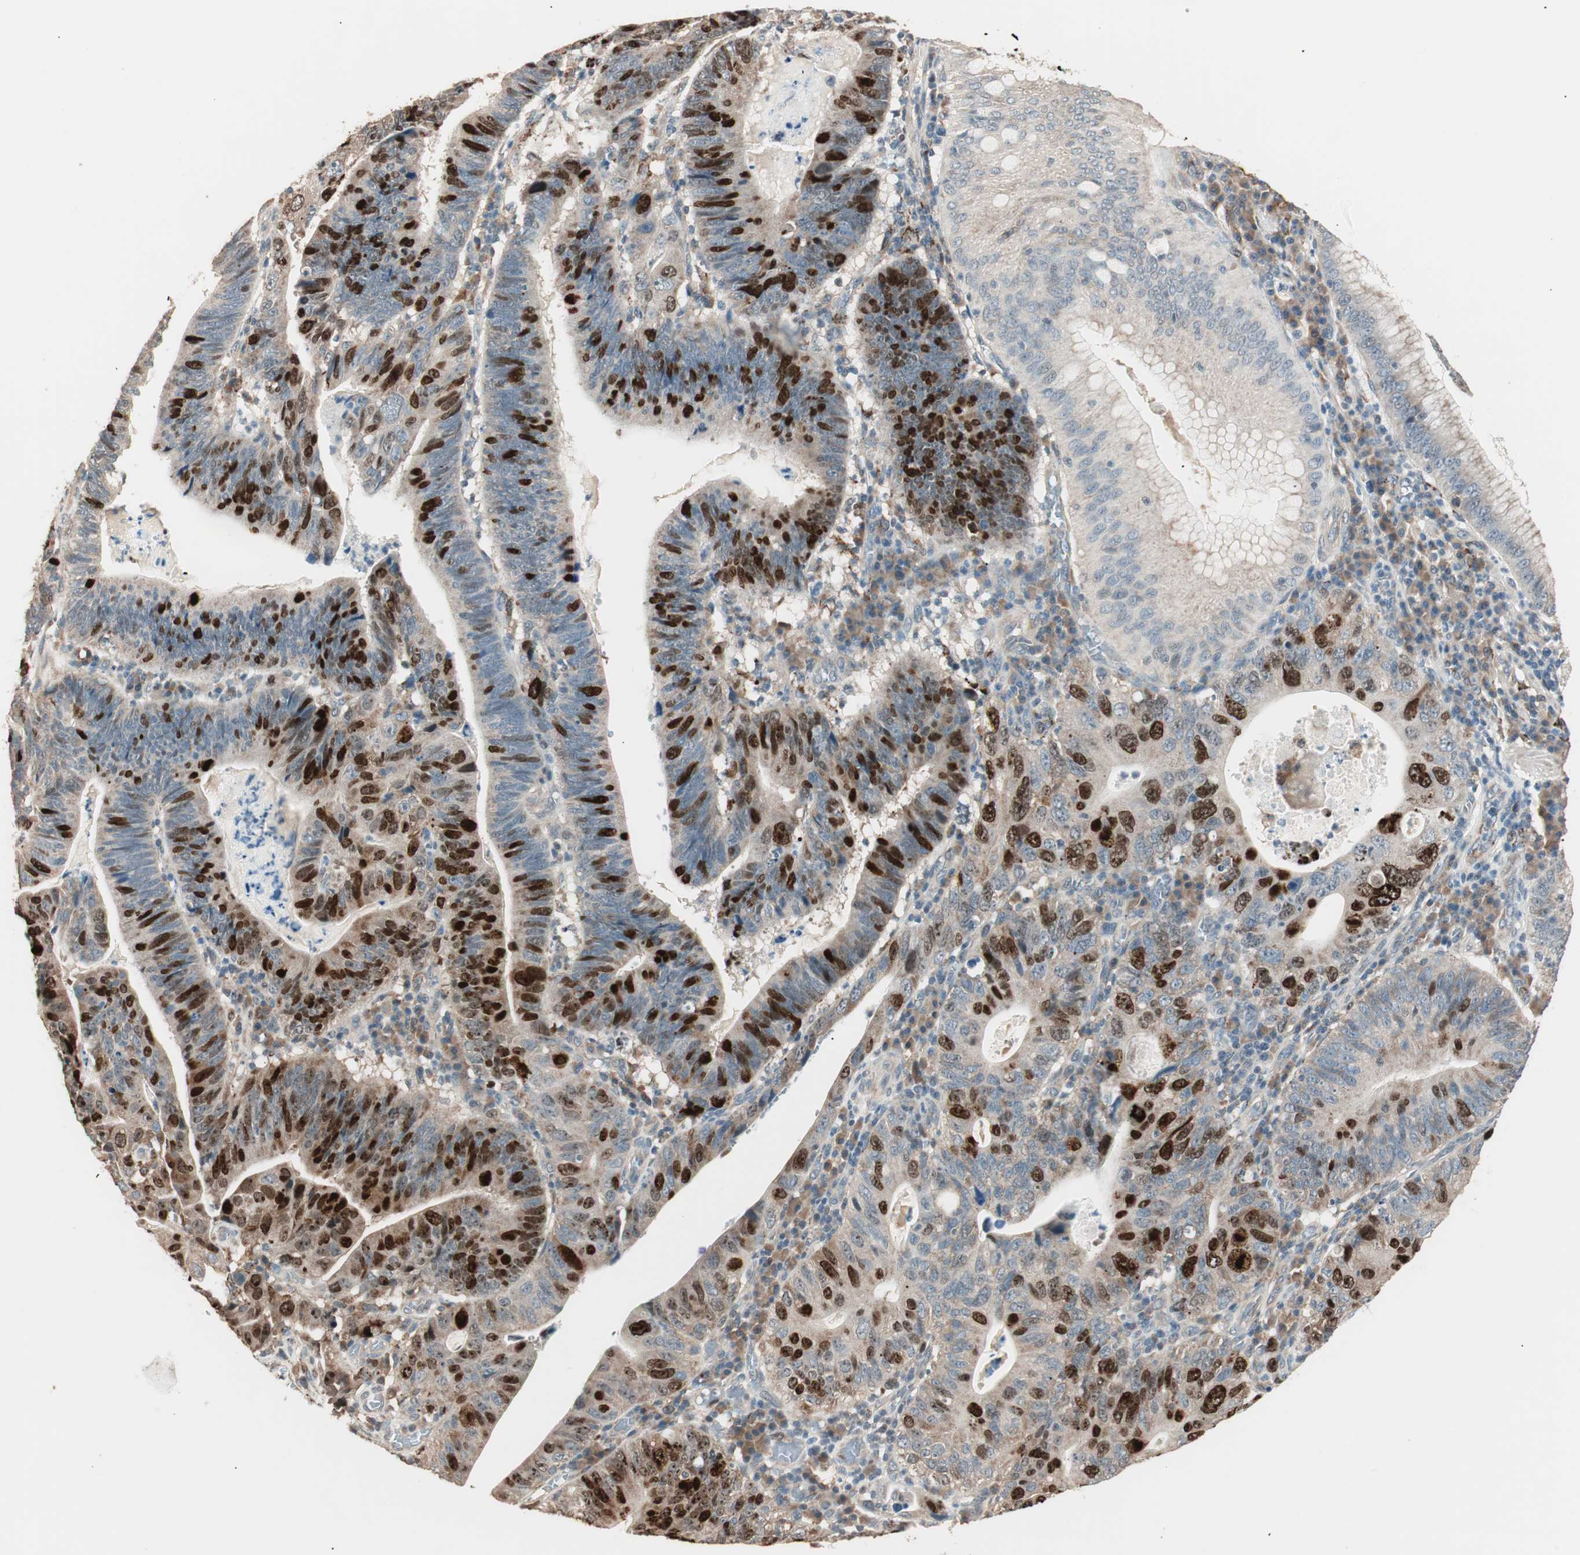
{"staining": {"intensity": "strong", "quantity": ">75%", "location": "cytoplasmic/membranous,nuclear"}, "tissue": "stomach cancer", "cell_type": "Tumor cells", "image_type": "cancer", "snomed": [{"axis": "morphology", "description": "Adenocarcinoma, NOS"}, {"axis": "topography", "description": "Stomach"}], "caption": "Stomach cancer stained for a protein shows strong cytoplasmic/membranous and nuclear positivity in tumor cells.", "gene": "NFRKB", "patient": {"sex": "male", "age": 59}}